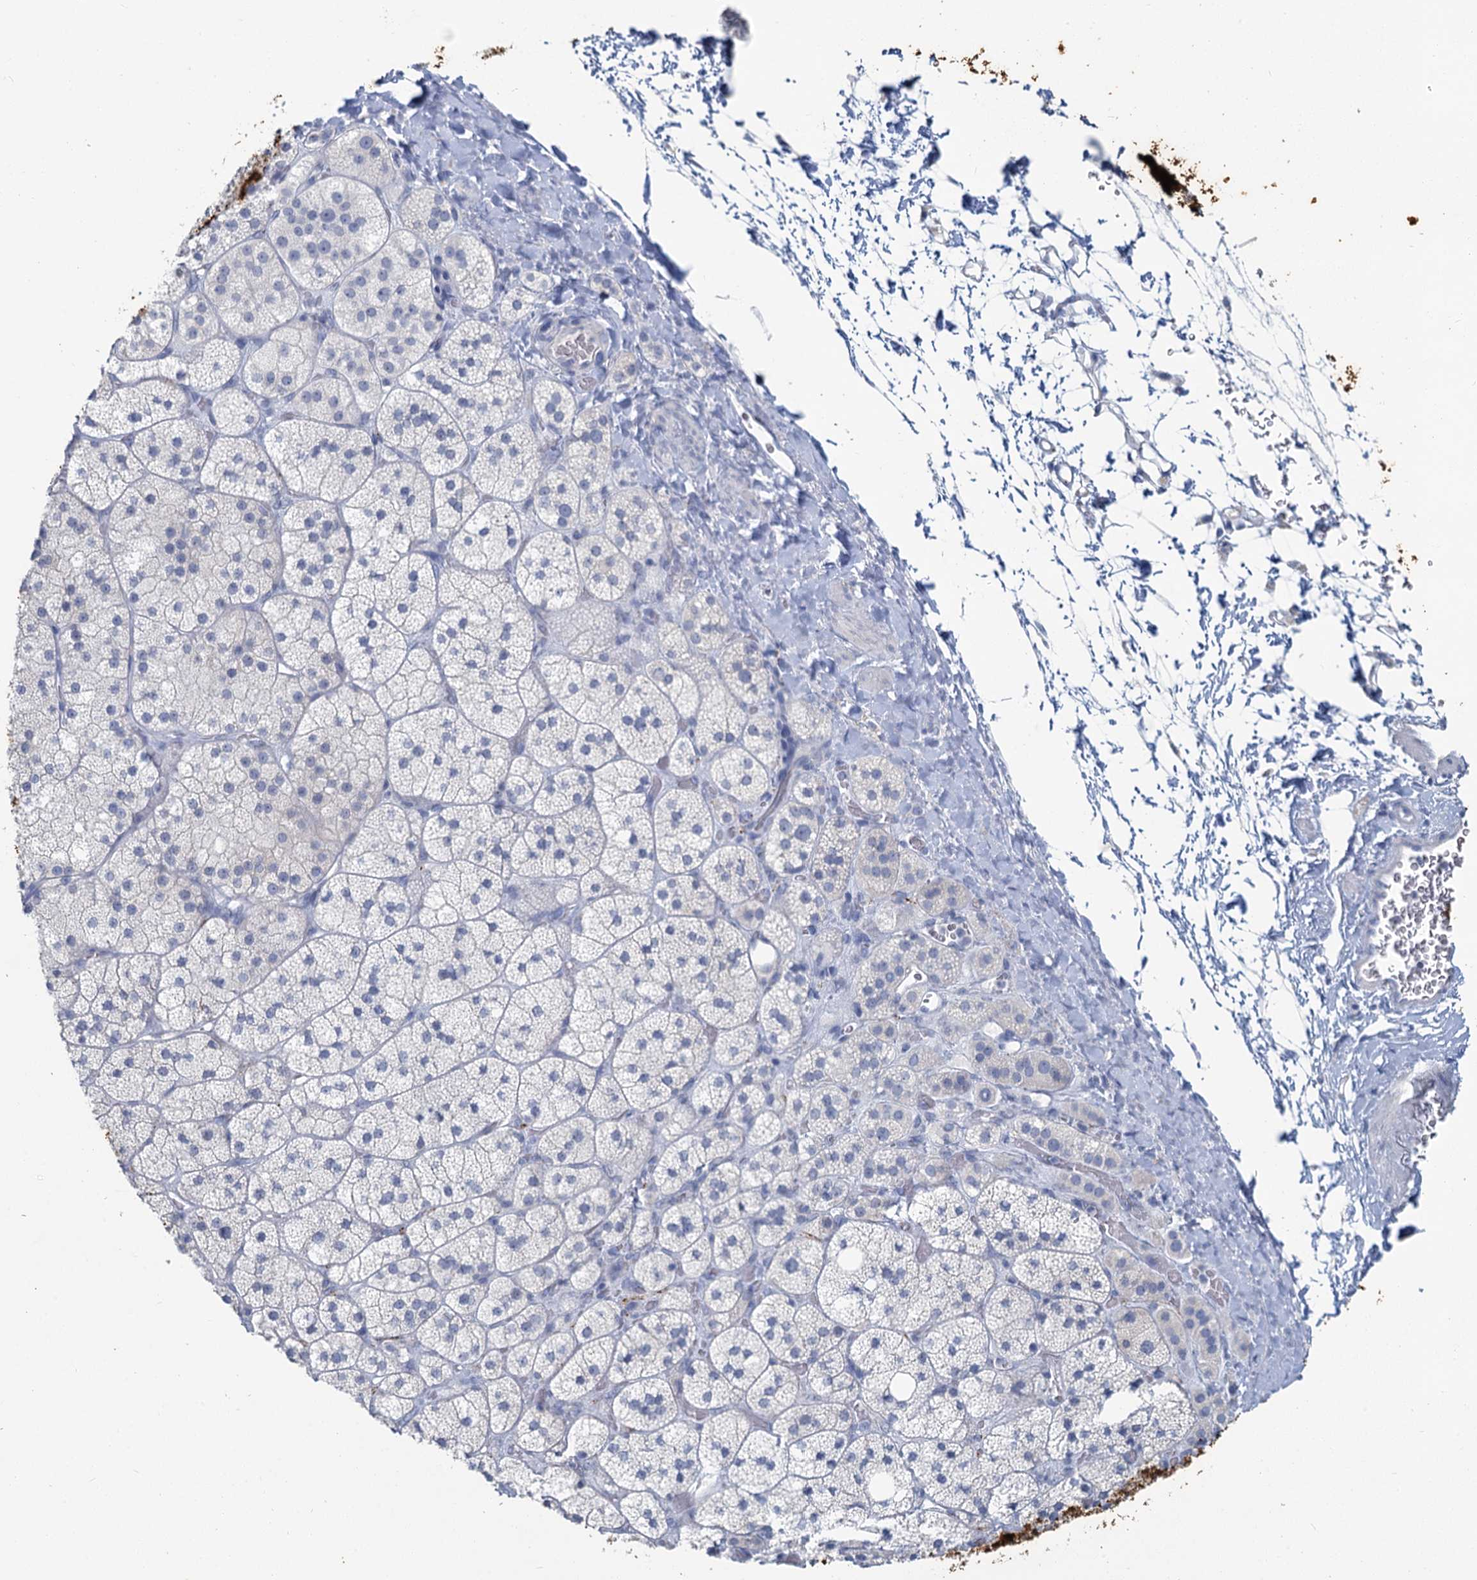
{"staining": {"intensity": "strong", "quantity": "<25%", "location": "cytoplasmic/membranous"}, "tissue": "adrenal gland", "cell_type": "Glandular cells", "image_type": "normal", "snomed": [{"axis": "morphology", "description": "Normal tissue, NOS"}, {"axis": "topography", "description": "Adrenal gland"}], "caption": "IHC of unremarkable adrenal gland reveals medium levels of strong cytoplasmic/membranous positivity in about <25% of glandular cells. (DAB (3,3'-diaminobenzidine) IHC, brown staining for protein, blue staining for nuclei).", "gene": "CHGA", "patient": {"sex": "male", "age": 61}}